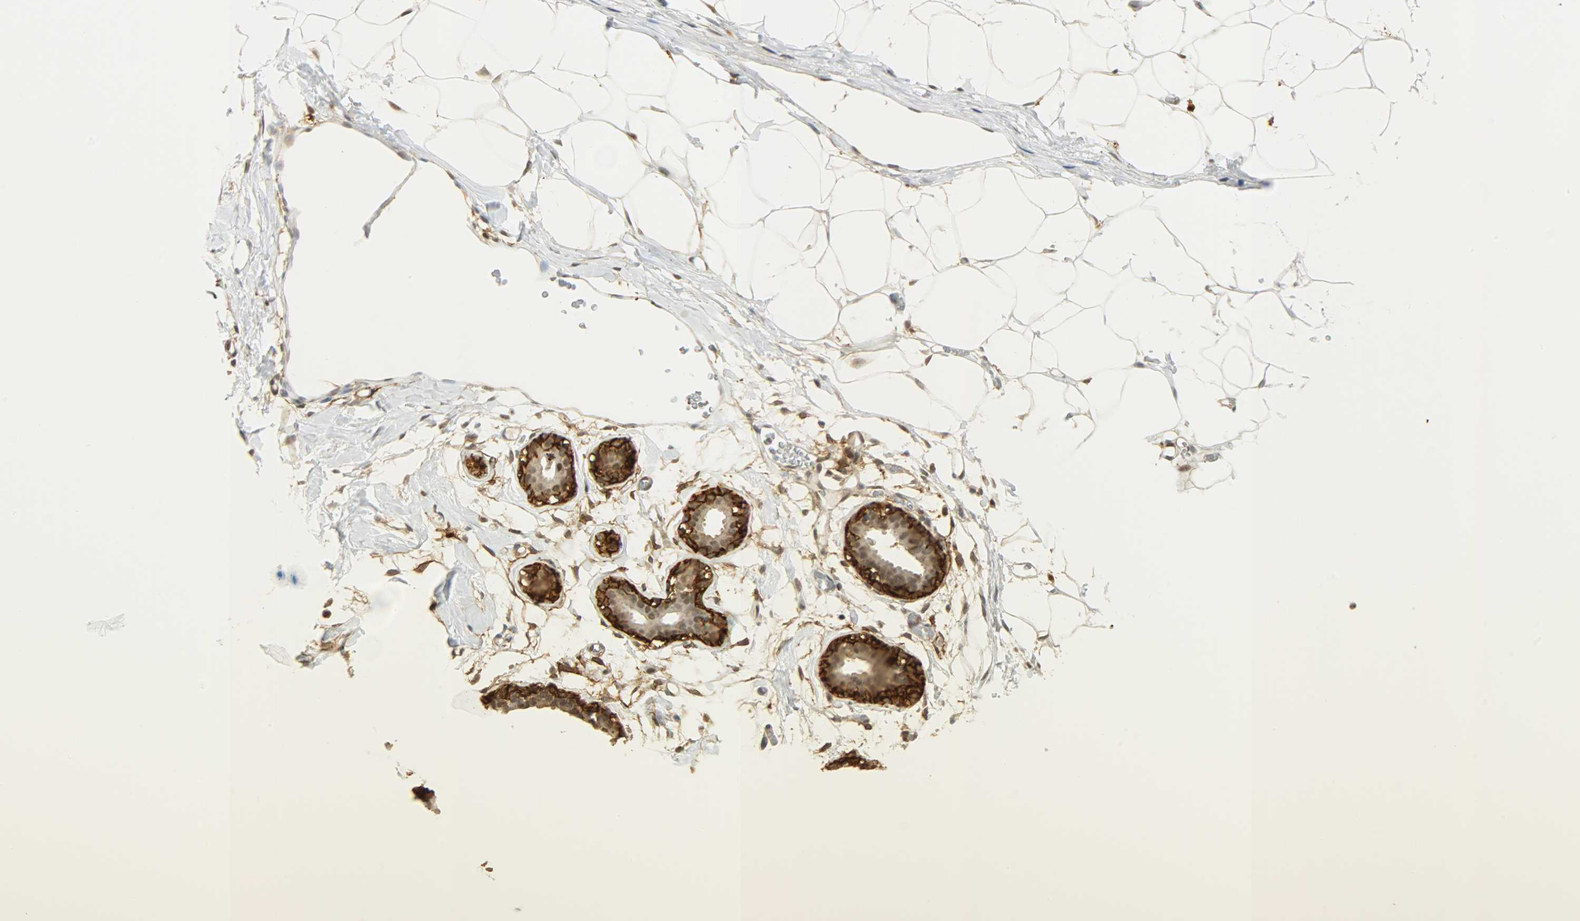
{"staining": {"intensity": "strong", "quantity": ">75%", "location": "nuclear"}, "tissue": "adipose tissue", "cell_type": "Adipocytes", "image_type": "normal", "snomed": [{"axis": "morphology", "description": "Normal tissue, NOS"}, {"axis": "topography", "description": "Breast"}, {"axis": "topography", "description": "Soft tissue"}], "caption": "High-magnification brightfield microscopy of unremarkable adipose tissue stained with DAB (brown) and counterstained with hematoxylin (blue). adipocytes exhibit strong nuclear staining is appreciated in approximately>75% of cells. Nuclei are stained in blue.", "gene": "NGFR", "patient": {"sex": "female", "age": 25}}